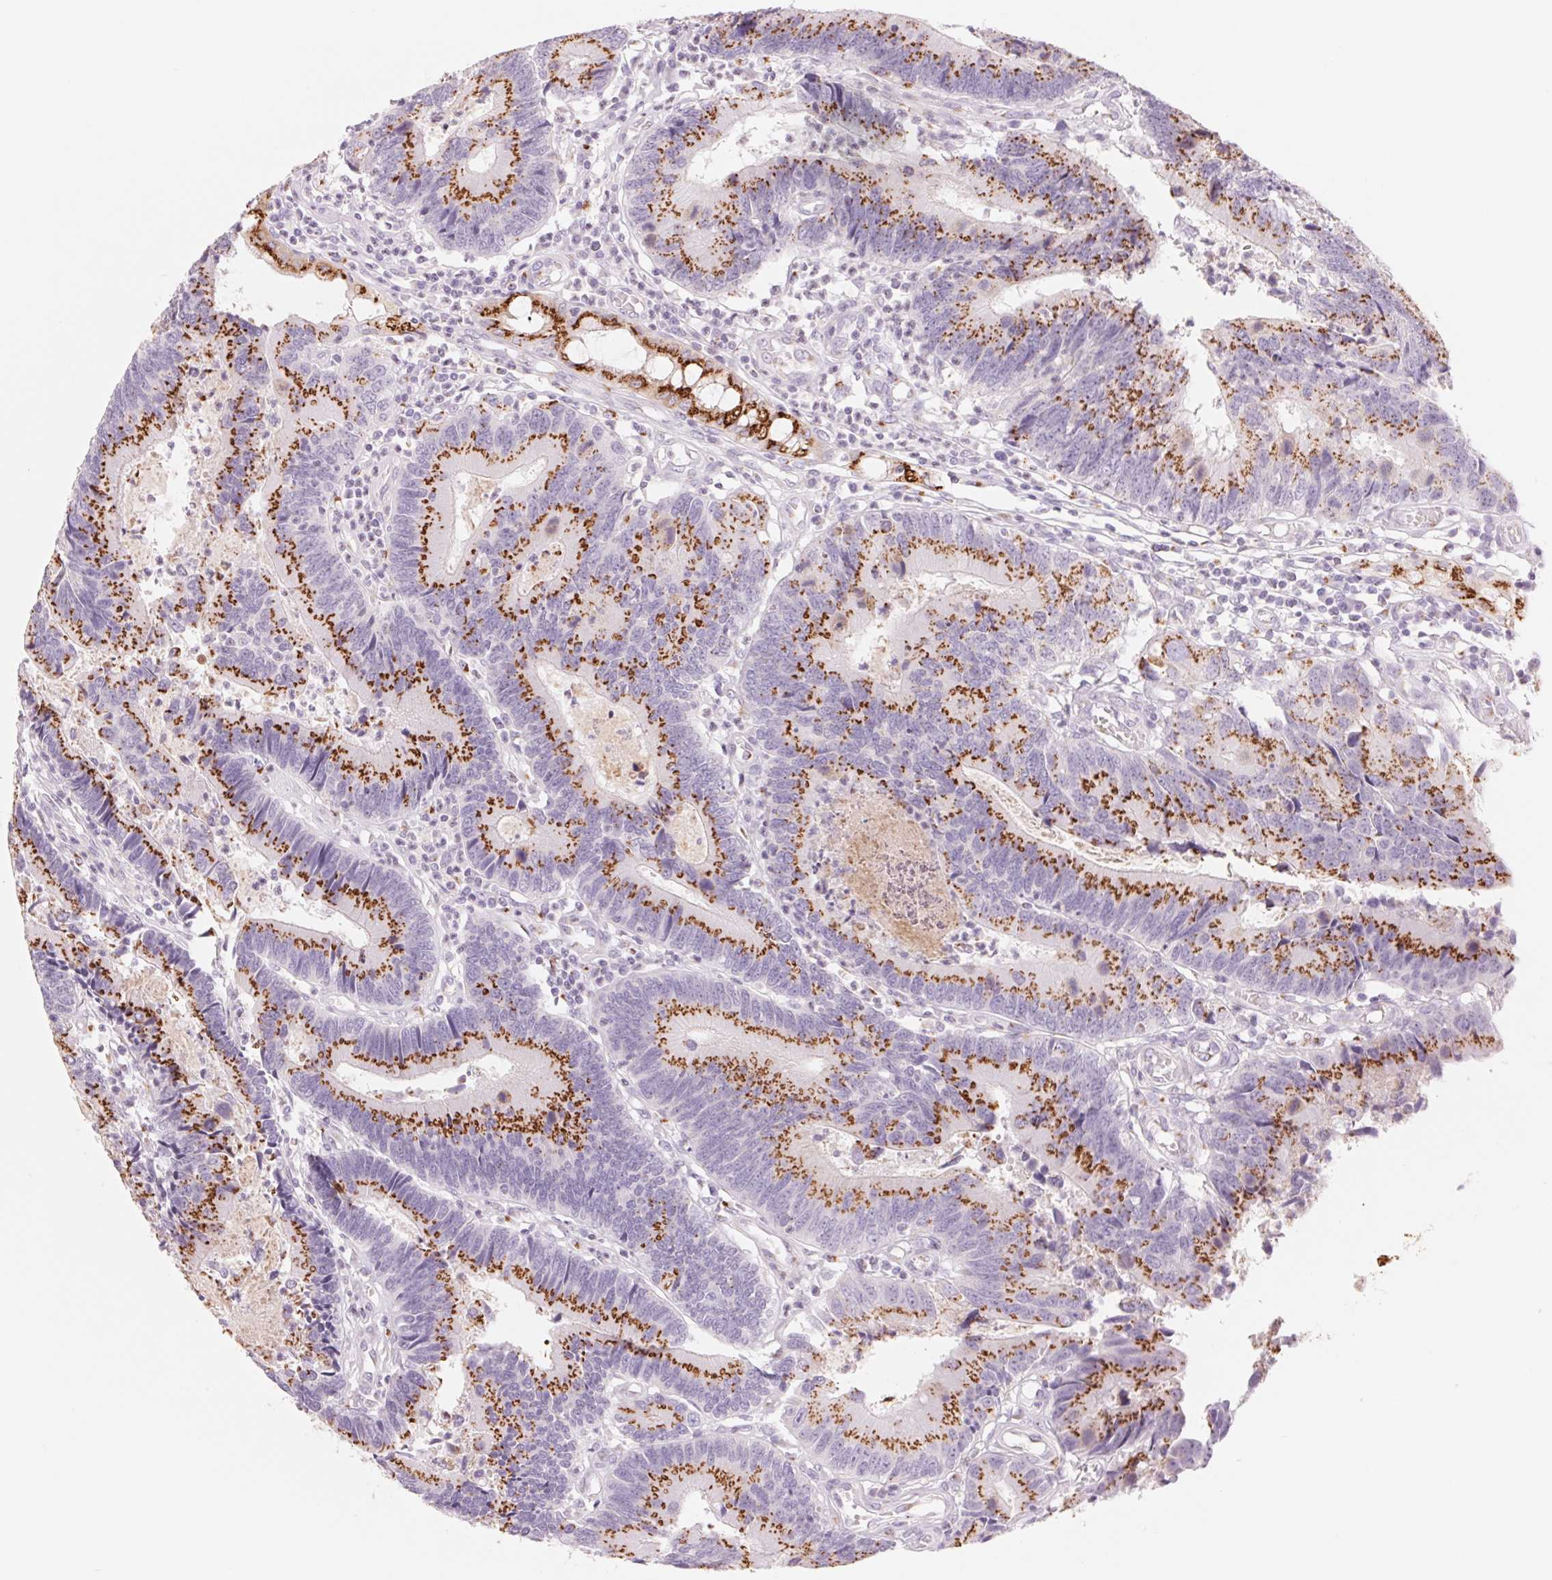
{"staining": {"intensity": "strong", "quantity": ">75%", "location": "cytoplasmic/membranous"}, "tissue": "colorectal cancer", "cell_type": "Tumor cells", "image_type": "cancer", "snomed": [{"axis": "morphology", "description": "Adenocarcinoma, NOS"}, {"axis": "topography", "description": "Colon"}], "caption": "A micrograph of colorectal adenocarcinoma stained for a protein displays strong cytoplasmic/membranous brown staining in tumor cells.", "gene": "GALNT7", "patient": {"sex": "female", "age": 67}}